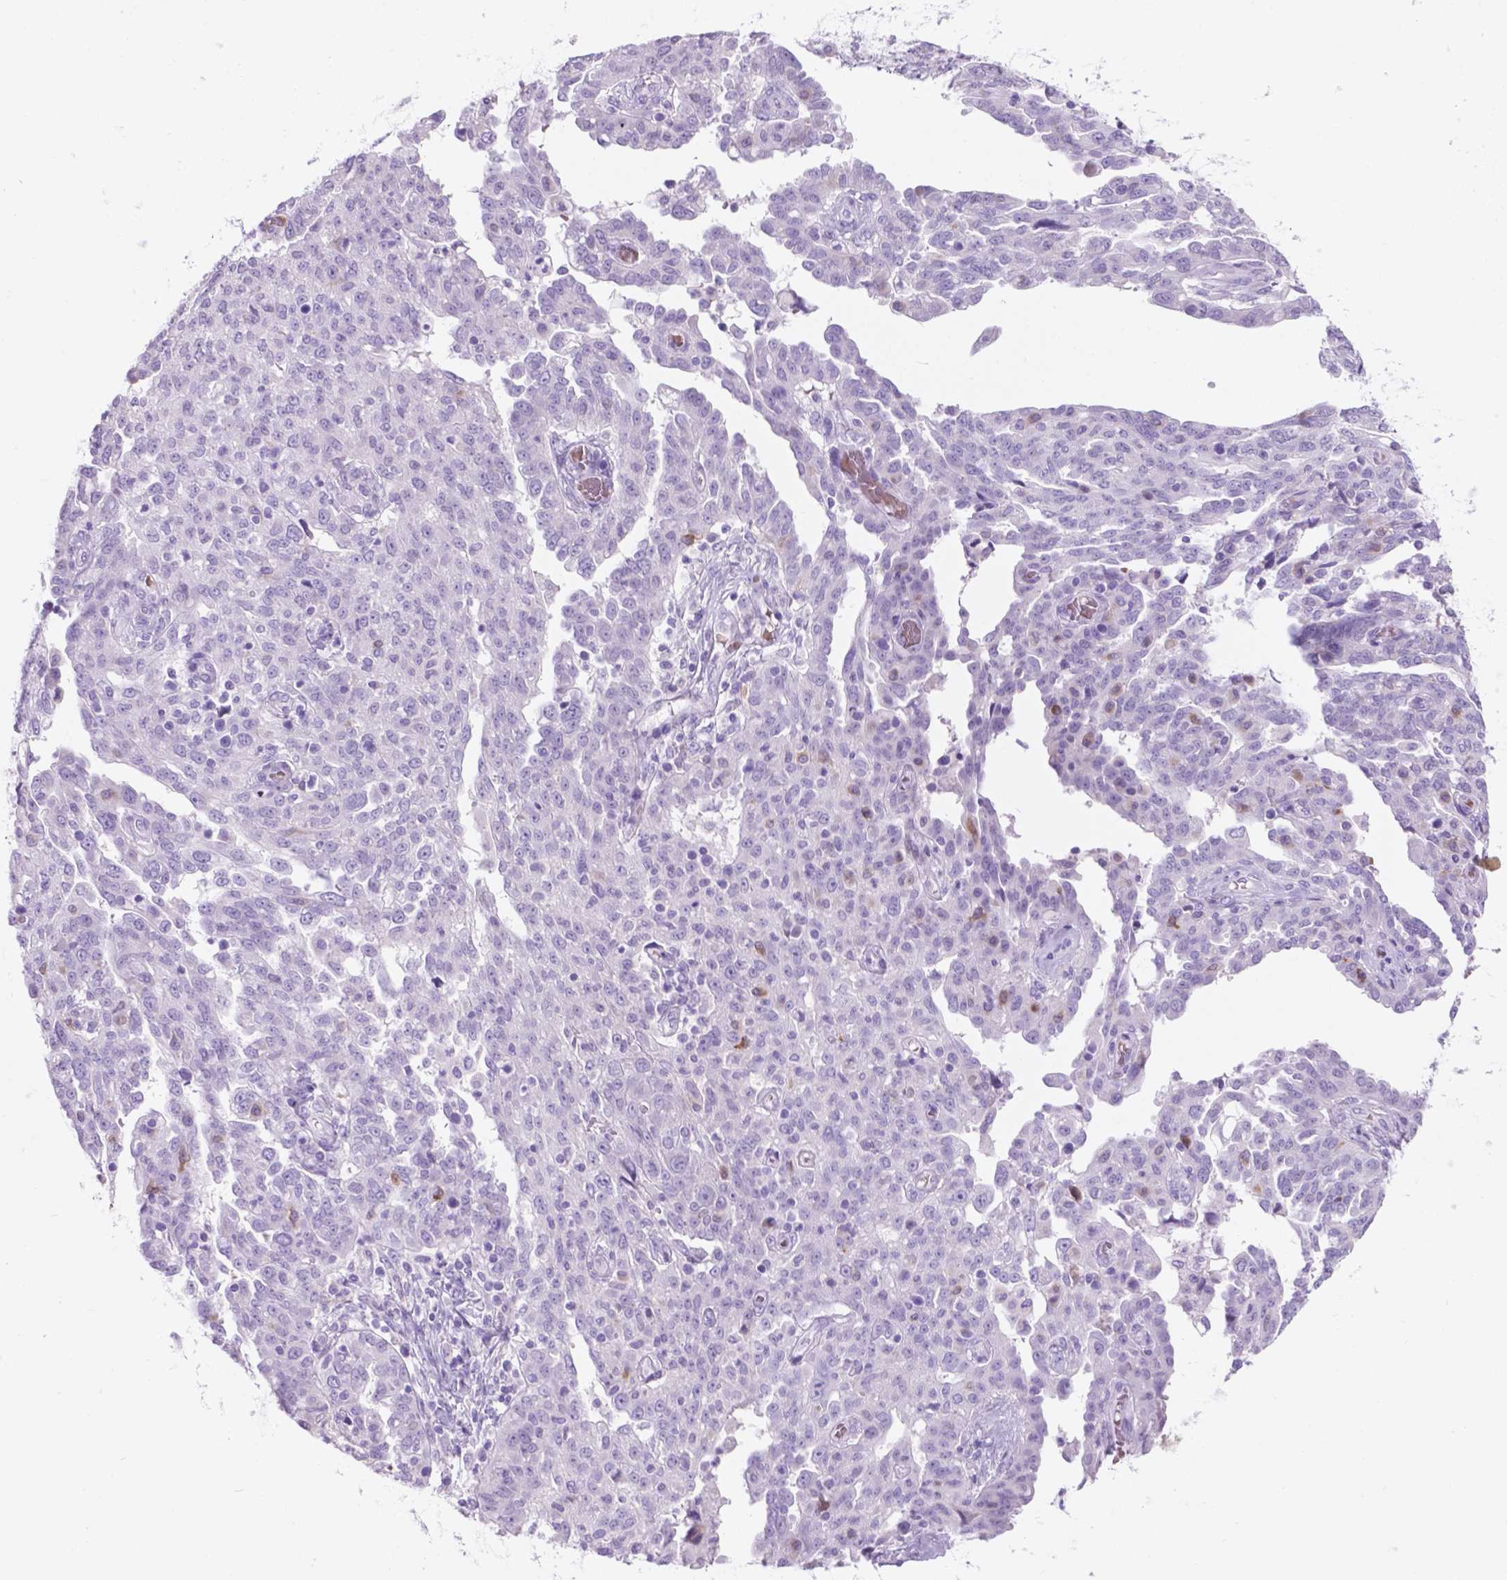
{"staining": {"intensity": "negative", "quantity": "none", "location": "none"}, "tissue": "ovarian cancer", "cell_type": "Tumor cells", "image_type": "cancer", "snomed": [{"axis": "morphology", "description": "Cystadenocarcinoma, serous, NOS"}, {"axis": "topography", "description": "Ovary"}], "caption": "Serous cystadenocarcinoma (ovarian) was stained to show a protein in brown. There is no significant expression in tumor cells.", "gene": "GRIN2B", "patient": {"sex": "female", "age": 67}}